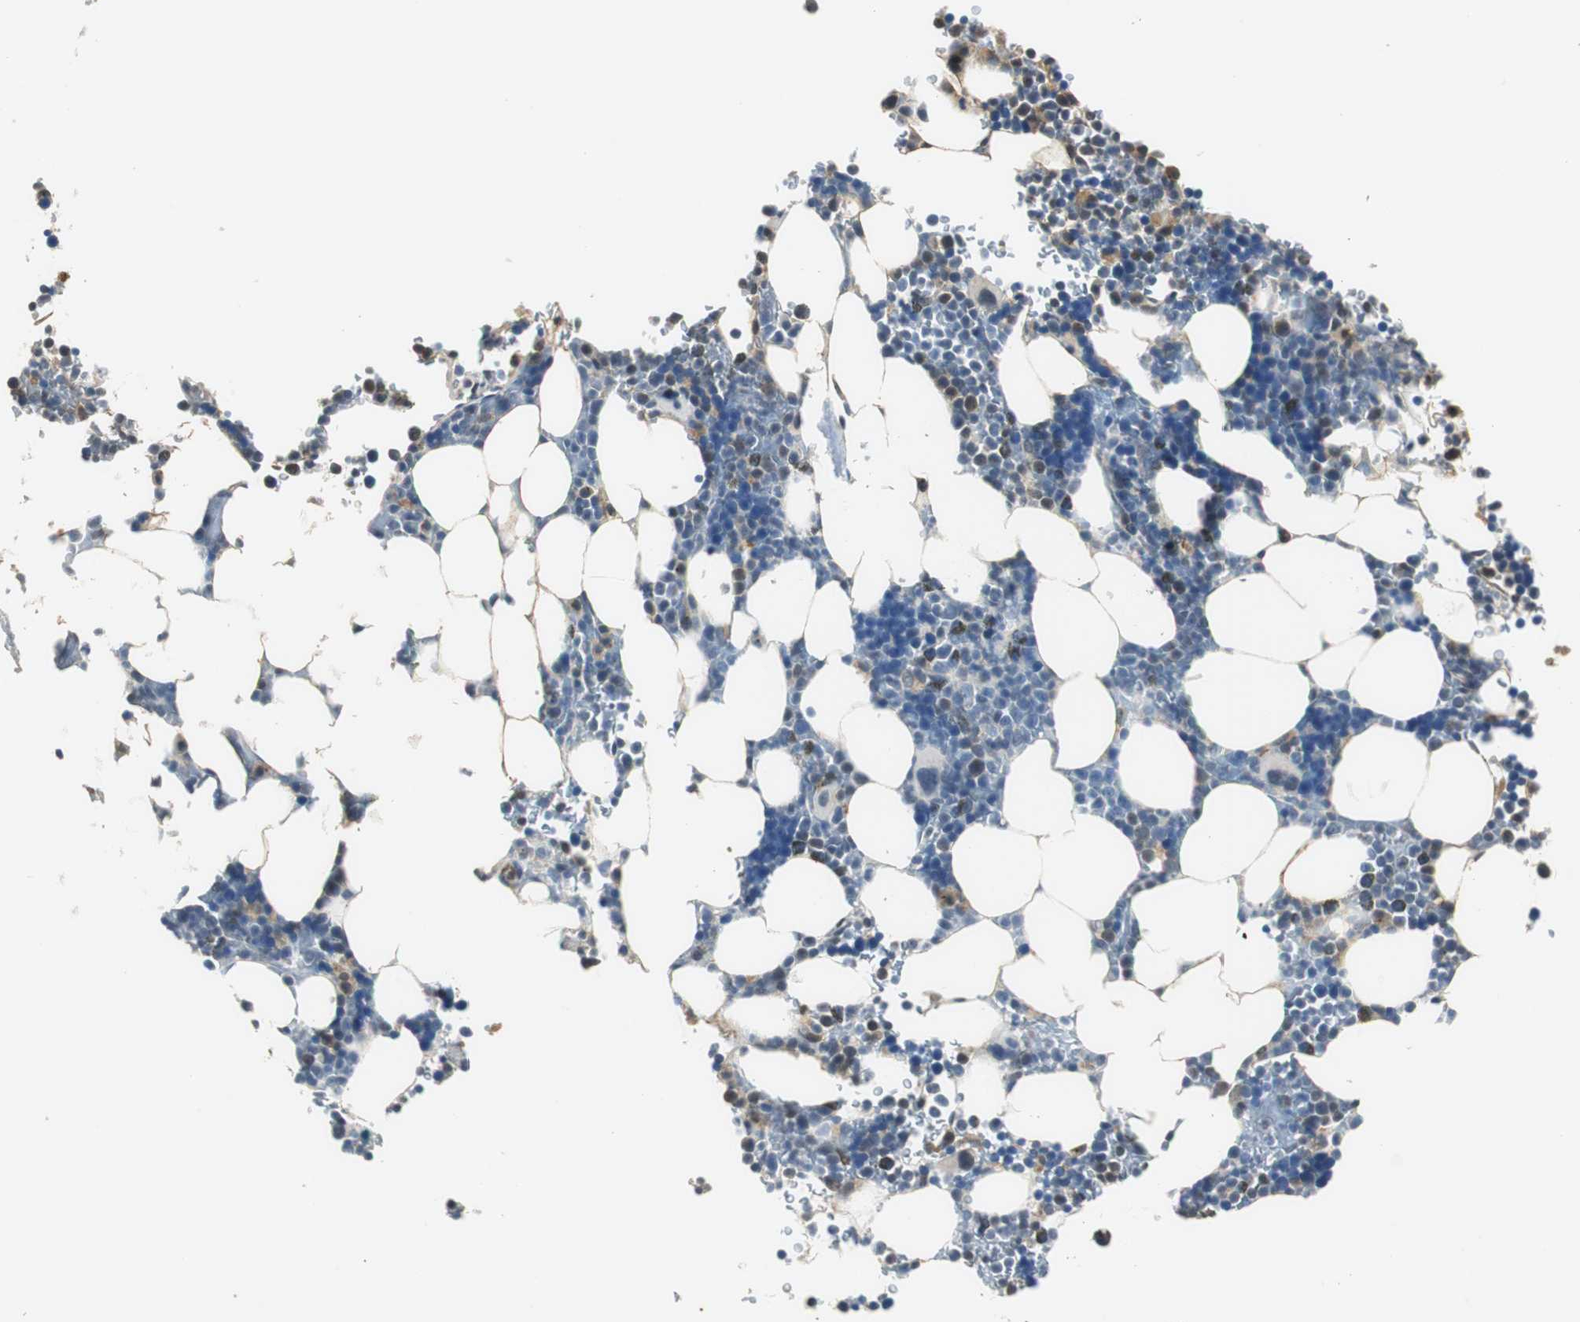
{"staining": {"intensity": "weak", "quantity": "25%-75%", "location": "cytoplasmic/membranous"}, "tissue": "bone marrow", "cell_type": "Hematopoietic cells", "image_type": "normal", "snomed": [{"axis": "morphology", "description": "Normal tissue, NOS"}, {"axis": "topography", "description": "Bone marrow"}], "caption": "Hematopoietic cells show weak cytoplasmic/membranous expression in approximately 25%-75% of cells in normal bone marrow. Nuclei are stained in blue.", "gene": "PSMB4", "patient": {"sex": "female", "age": 73}}